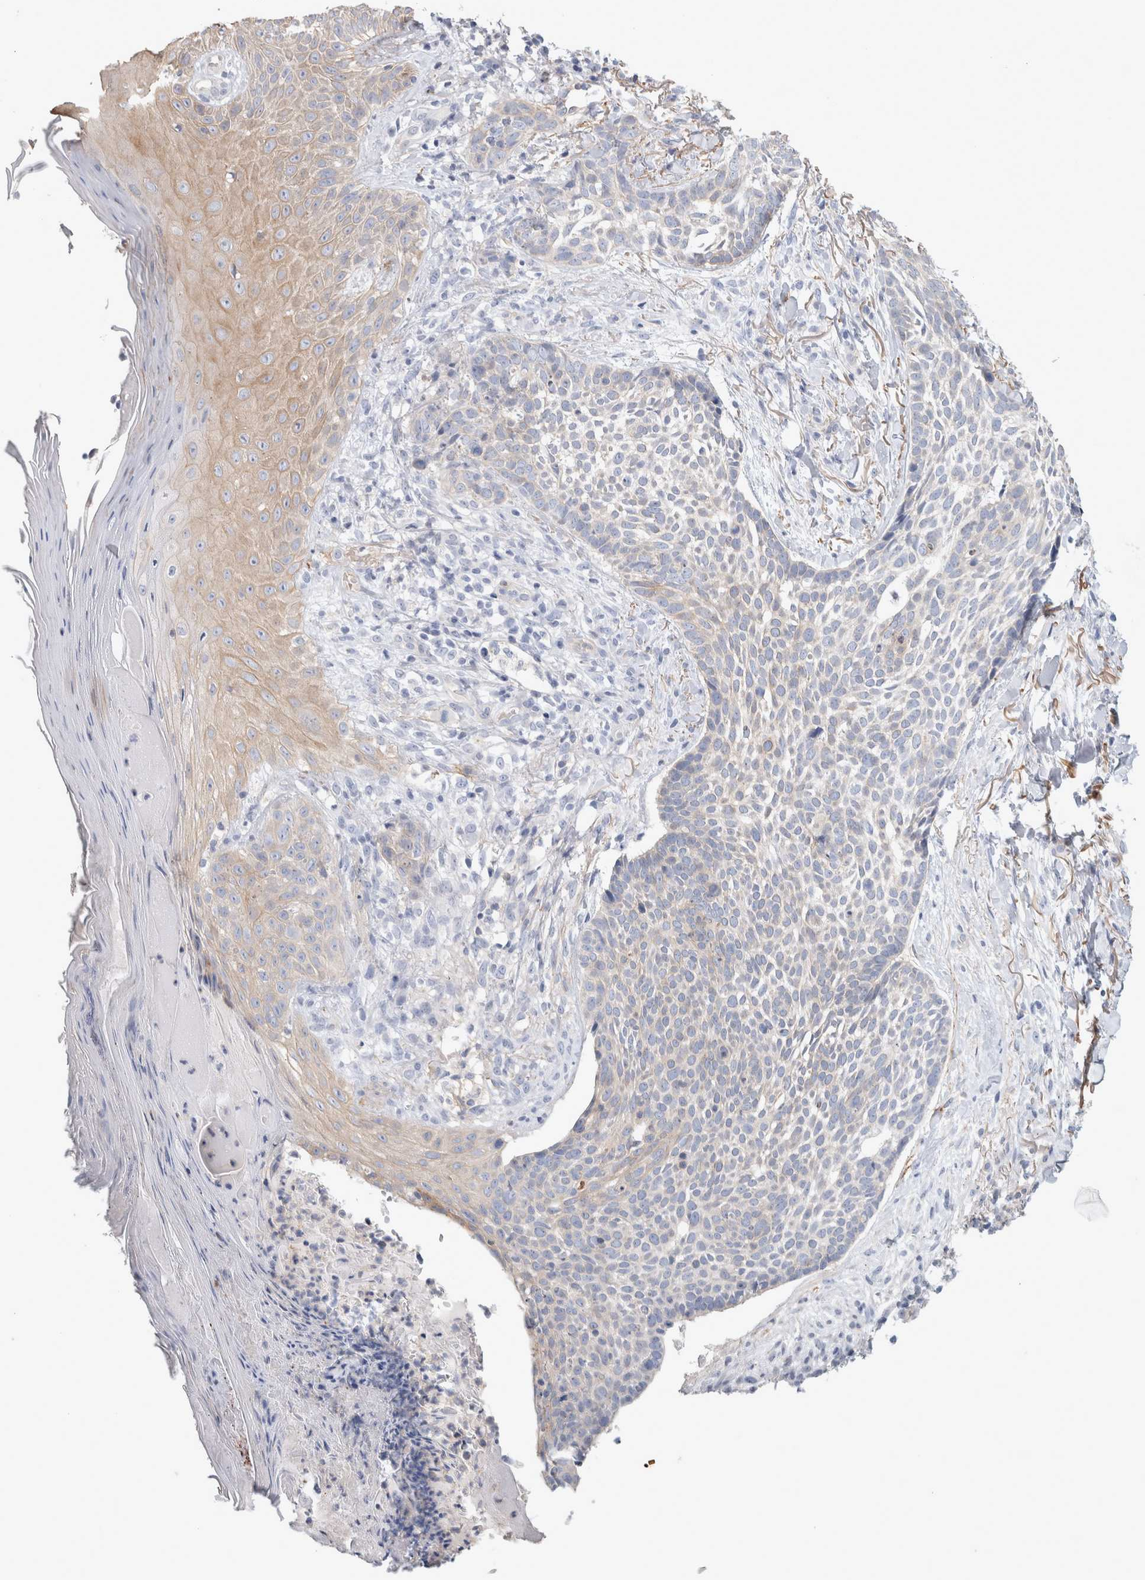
{"staining": {"intensity": "negative", "quantity": "none", "location": "none"}, "tissue": "skin cancer", "cell_type": "Tumor cells", "image_type": "cancer", "snomed": [{"axis": "morphology", "description": "Normal tissue, NOS"}, {"axis": "morphology", "description": "Basal cell carcinoma"}, {"axis": "topography", "description": "Skin"}], "caption": "Skin cancer was stained to show a protein in brown. There is no significant positivity in tumor cells. The staining is performed using DAB (3,3'-diaminobenzidine) brown chromogen with nuclei counter-stained in using hematoxylin.", "gene": "CD55", "patient": {"sex": "male", "age": 67}}